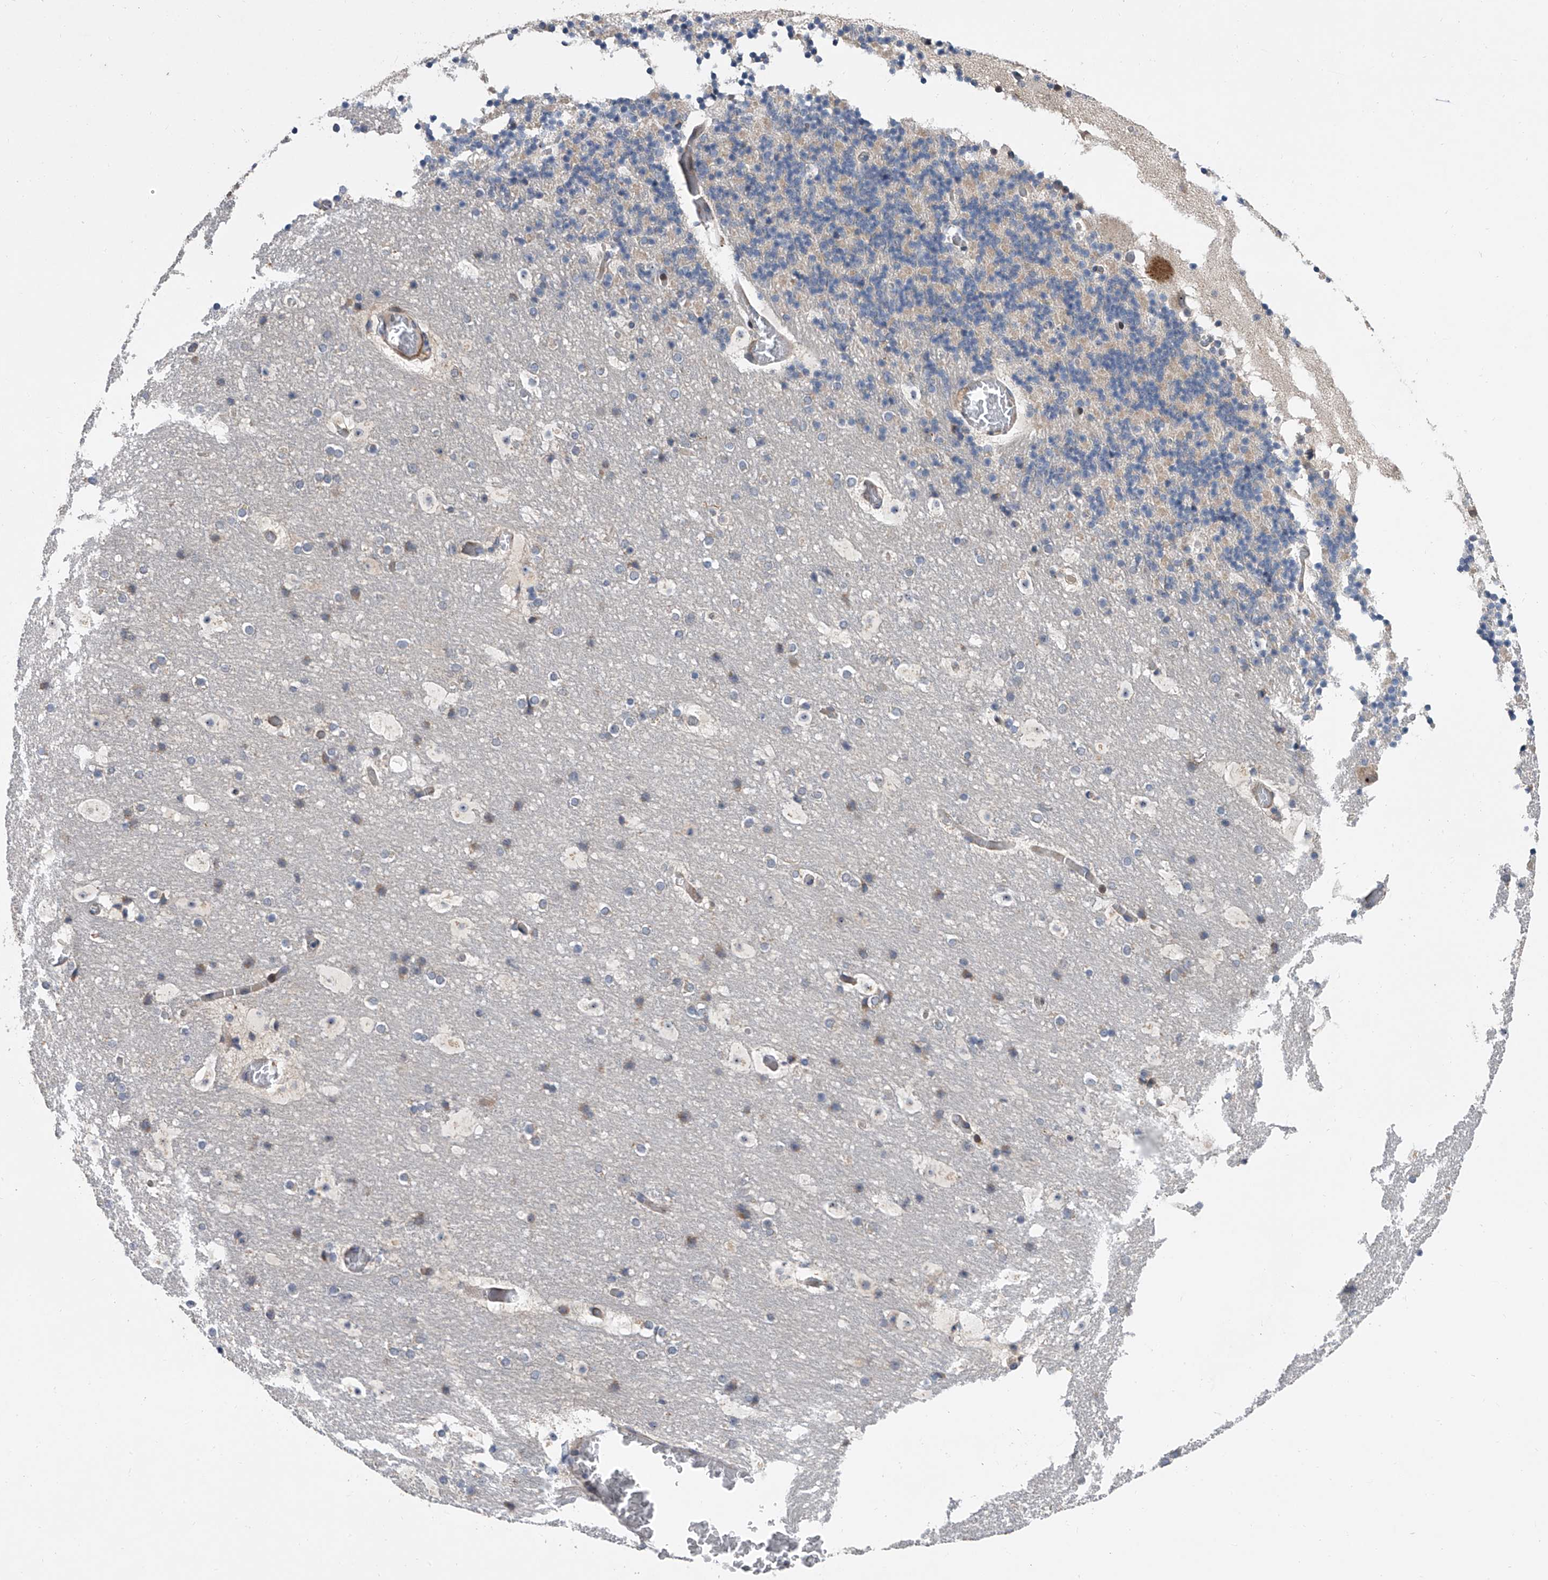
{"staining": {"intensity": "negative", "quantity": "none", "location": "none"}, "tissue": "cerebellum", "cell_type": "Cells in granular layer", "image_type": "normal", "snomed": [{"axis": "morphology", "description": "Normal tissue, NOS"}, {"axis": "topography", "description": "Cerebellum"}], "caption": "Cells in granular layer show no significant positivity in benign cerebellum. The staining is performed using DAB (3,3'-diaminobenzidine) brown chromogen with nuclei counter-stained in using hematoxylin.", "gene": "DLGAP2", "patient": {"sex": "male", "age": 57}}